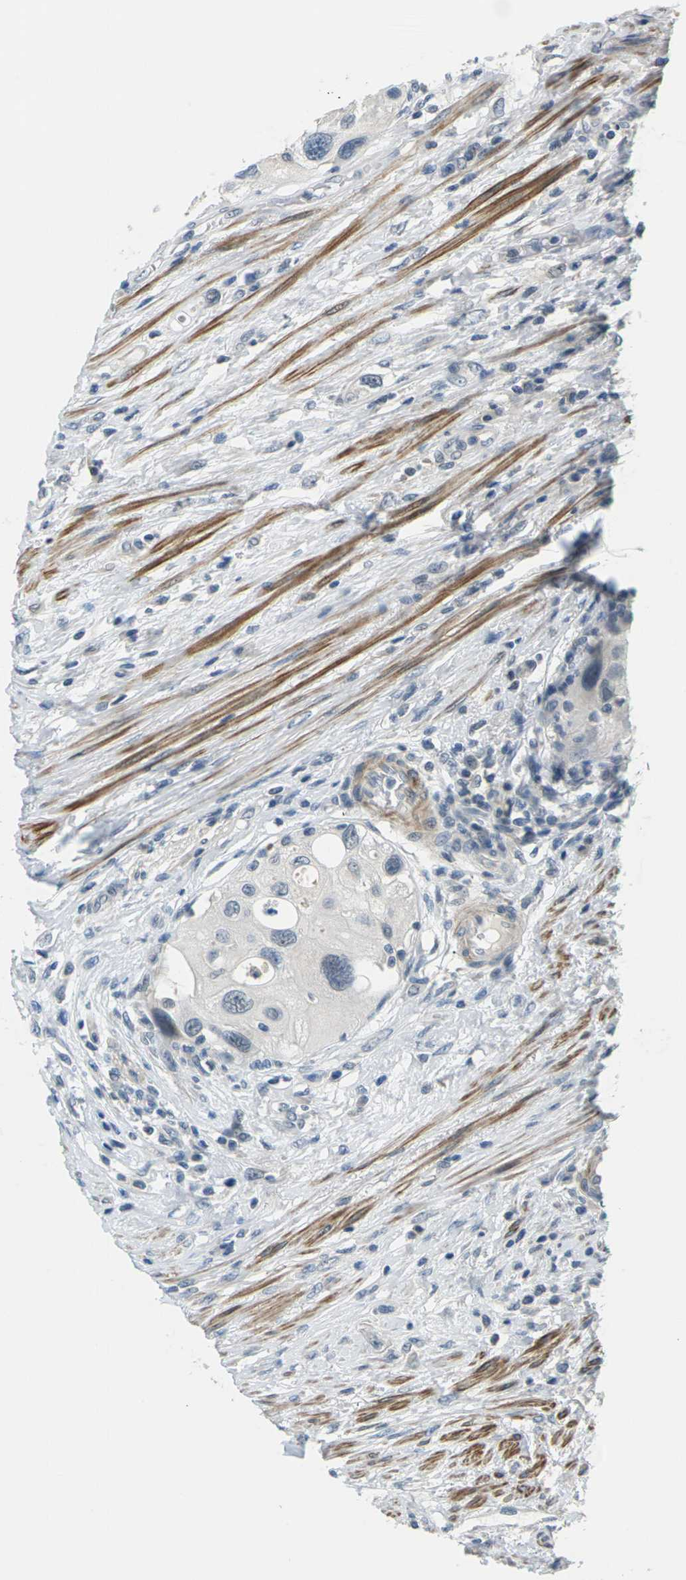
{"staining": {"intensity": "negative", "quantity": "none", "location": "none"}, "tissue": "urothelial cancer", "cell_type": "Tumor cells", "image_type": "cancer", "snomed": [{"axis": "morphology", "description": "Urothelial carcinoma, High grade"}, {"axis": "topography", "description": "Urinary bladder"}], "caption": "Tumor cells are negative for brown protein staining in urothelial cancer.", "gene": "SLC13A3", "patient": {"sex": "female", "age": 56}}